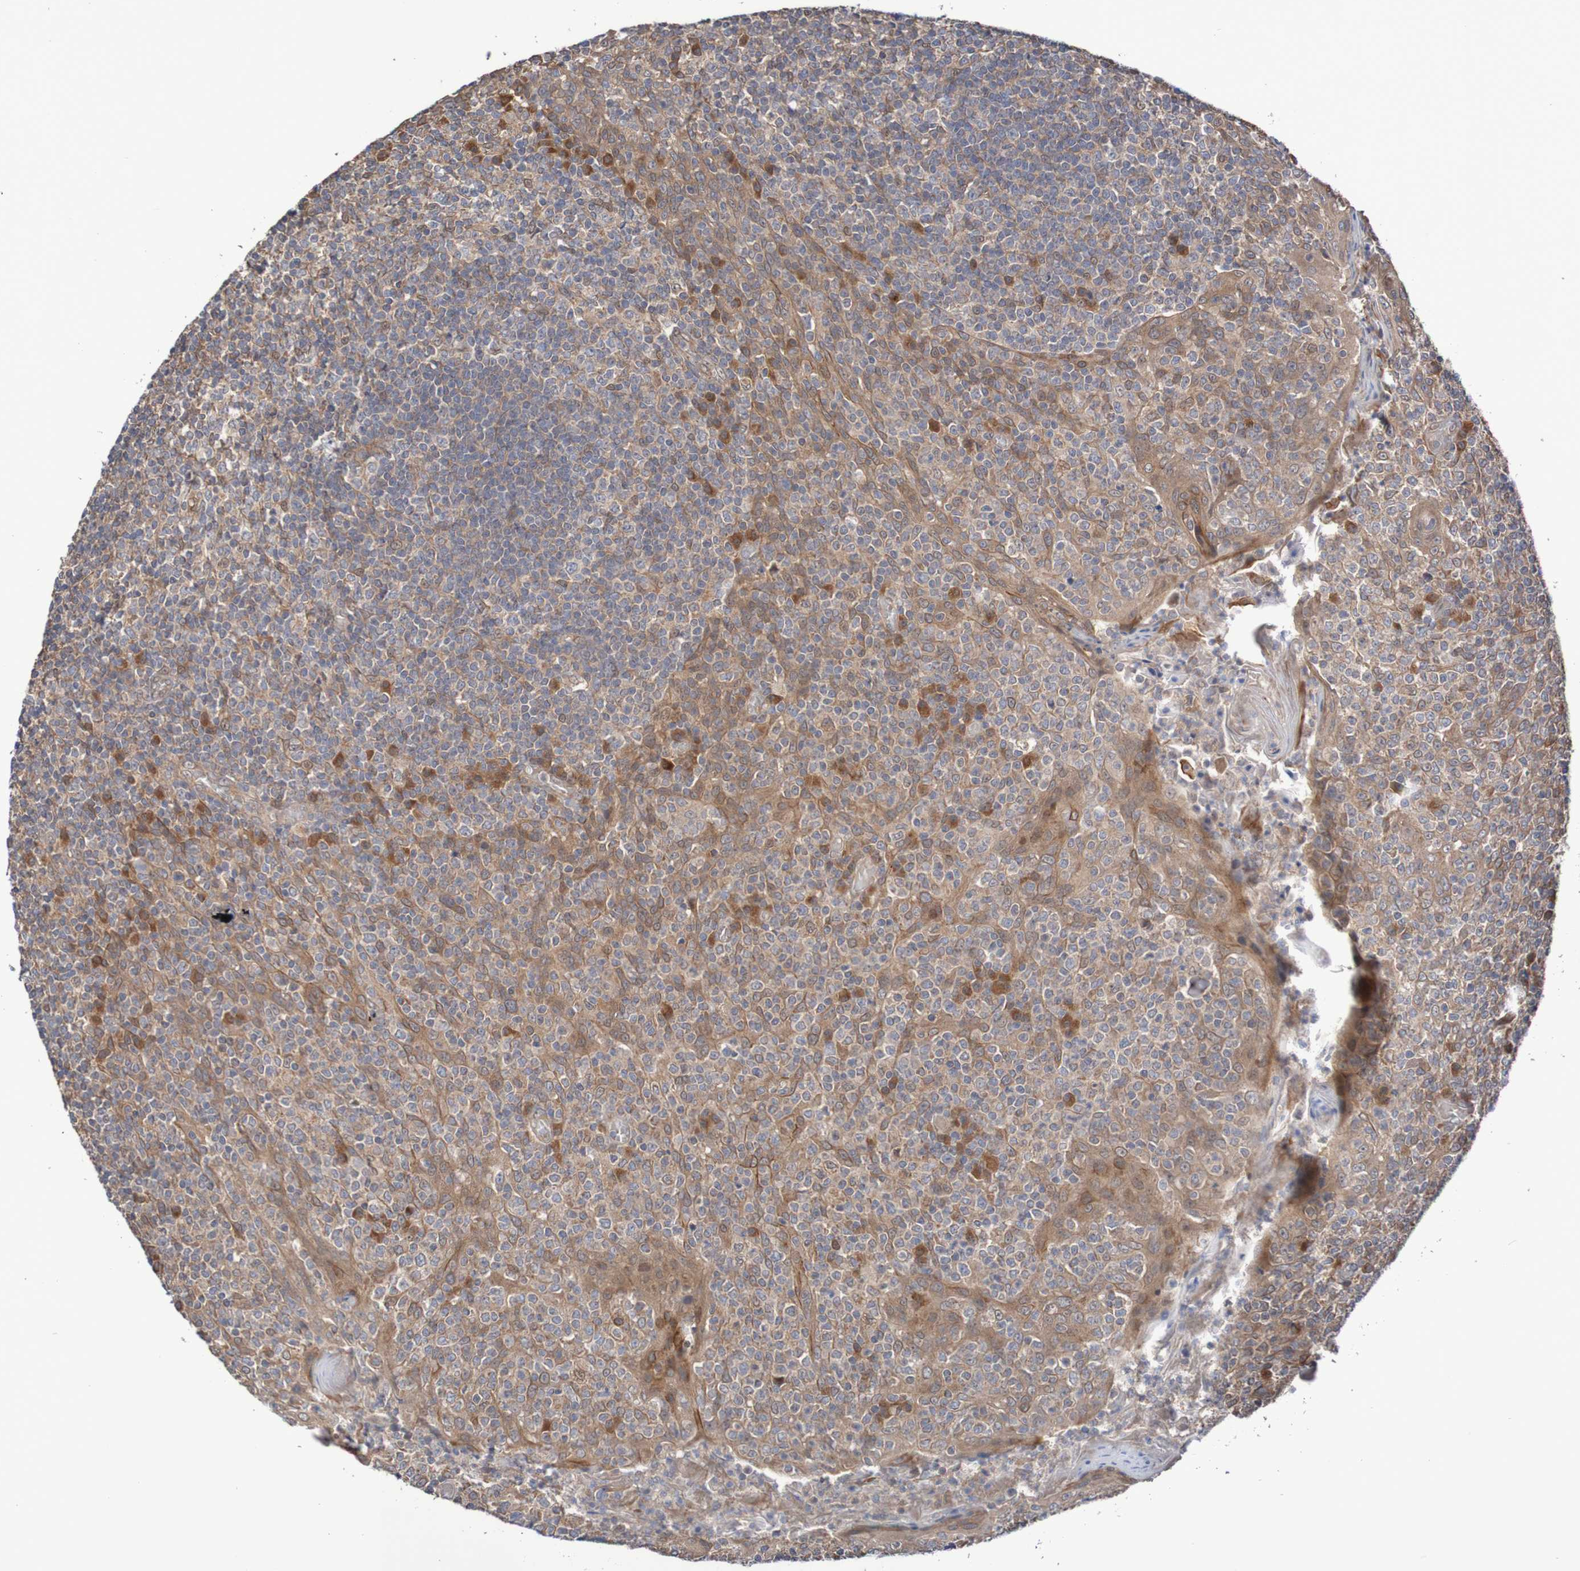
{"staining": {"intensity": "weak", "quantity": ">75%", "location": "cytoplasmic/membranous"}, "tissue": "tonsil", "cell_type": "Germinal center cells", "image_type": "normal", "snomed": [{"axis": "morphology", "description": "Normal tissue, NOS"}, {"axis": "topography", "description": "Tonsil"}], "caption": "An immunohistochemistry (IHC) micrograph of normal tissue is shown. Protein staining in brown labels weak cytoplasmic/membranous positivity in tonsil within germinal center cells. The protein is shown in brown color, while the nuclei are stained blue.", "gene": "PHPT1", "patient": {"sex": "female", "age": 19}}